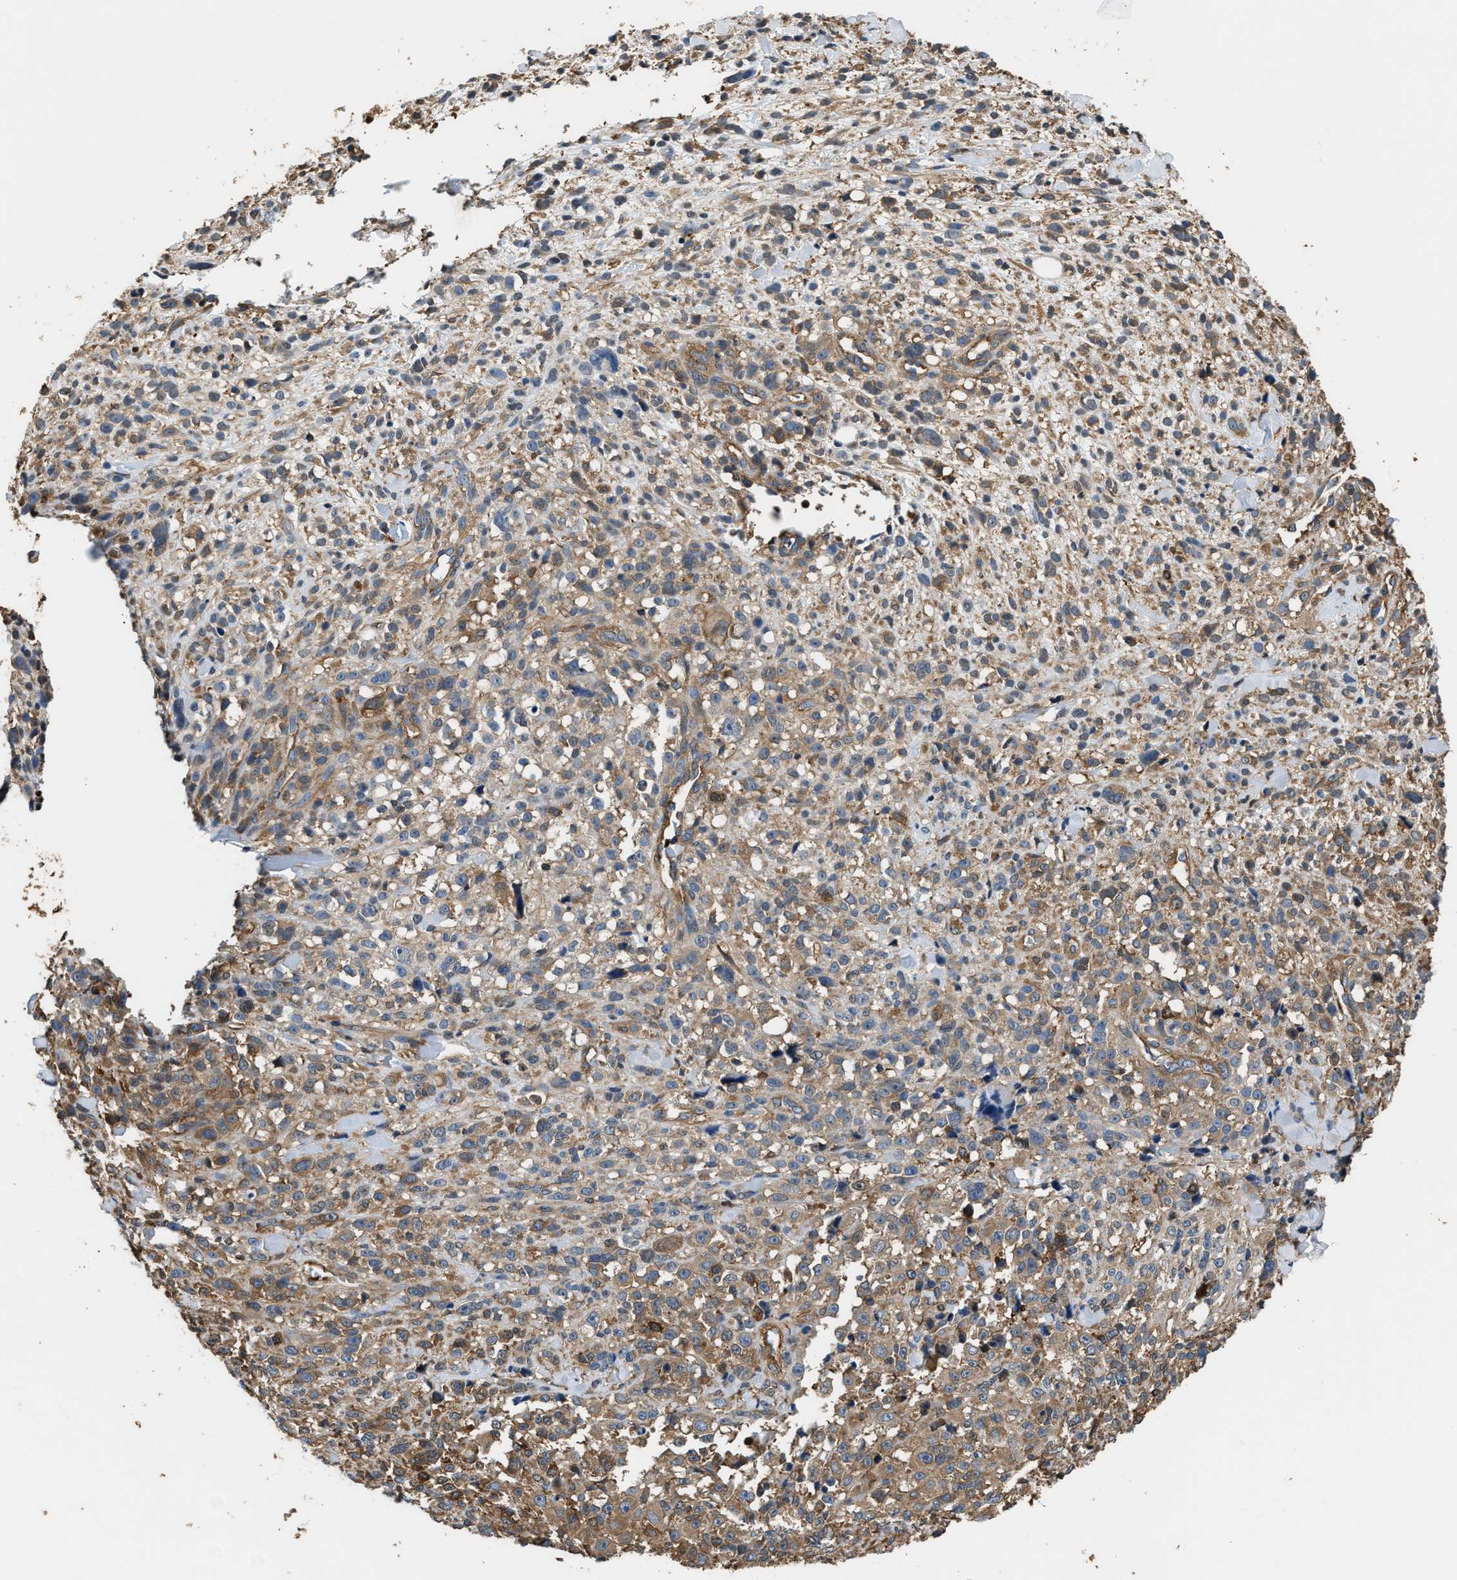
{"staining": {"intensity": "moderate", "quantity": ">75%", "location": "cytoplasmic/membranous"}, "tissue": "melanoma", "cell_type": "Tumor cells", "image_type": "cancer", "snomed": [{"axis": "morphology", "description": "Malignant melanoma, NOS"}, {"axis": "topography", "description": "Skin"}], "caption": "IHC staining of melanoma, which exhibits medium levels of moderate cytoplasmic/membranous expression in approximately >75% of tumor cells indicating moderate cytoplasmic/membranous protein positivity. The staining was performed using DAB (brown) for protein detection and nuclei were counterstained in hematoxylin (blue).", "gene": "ATIC", "patient": {"sex": "female", "age": 55}}